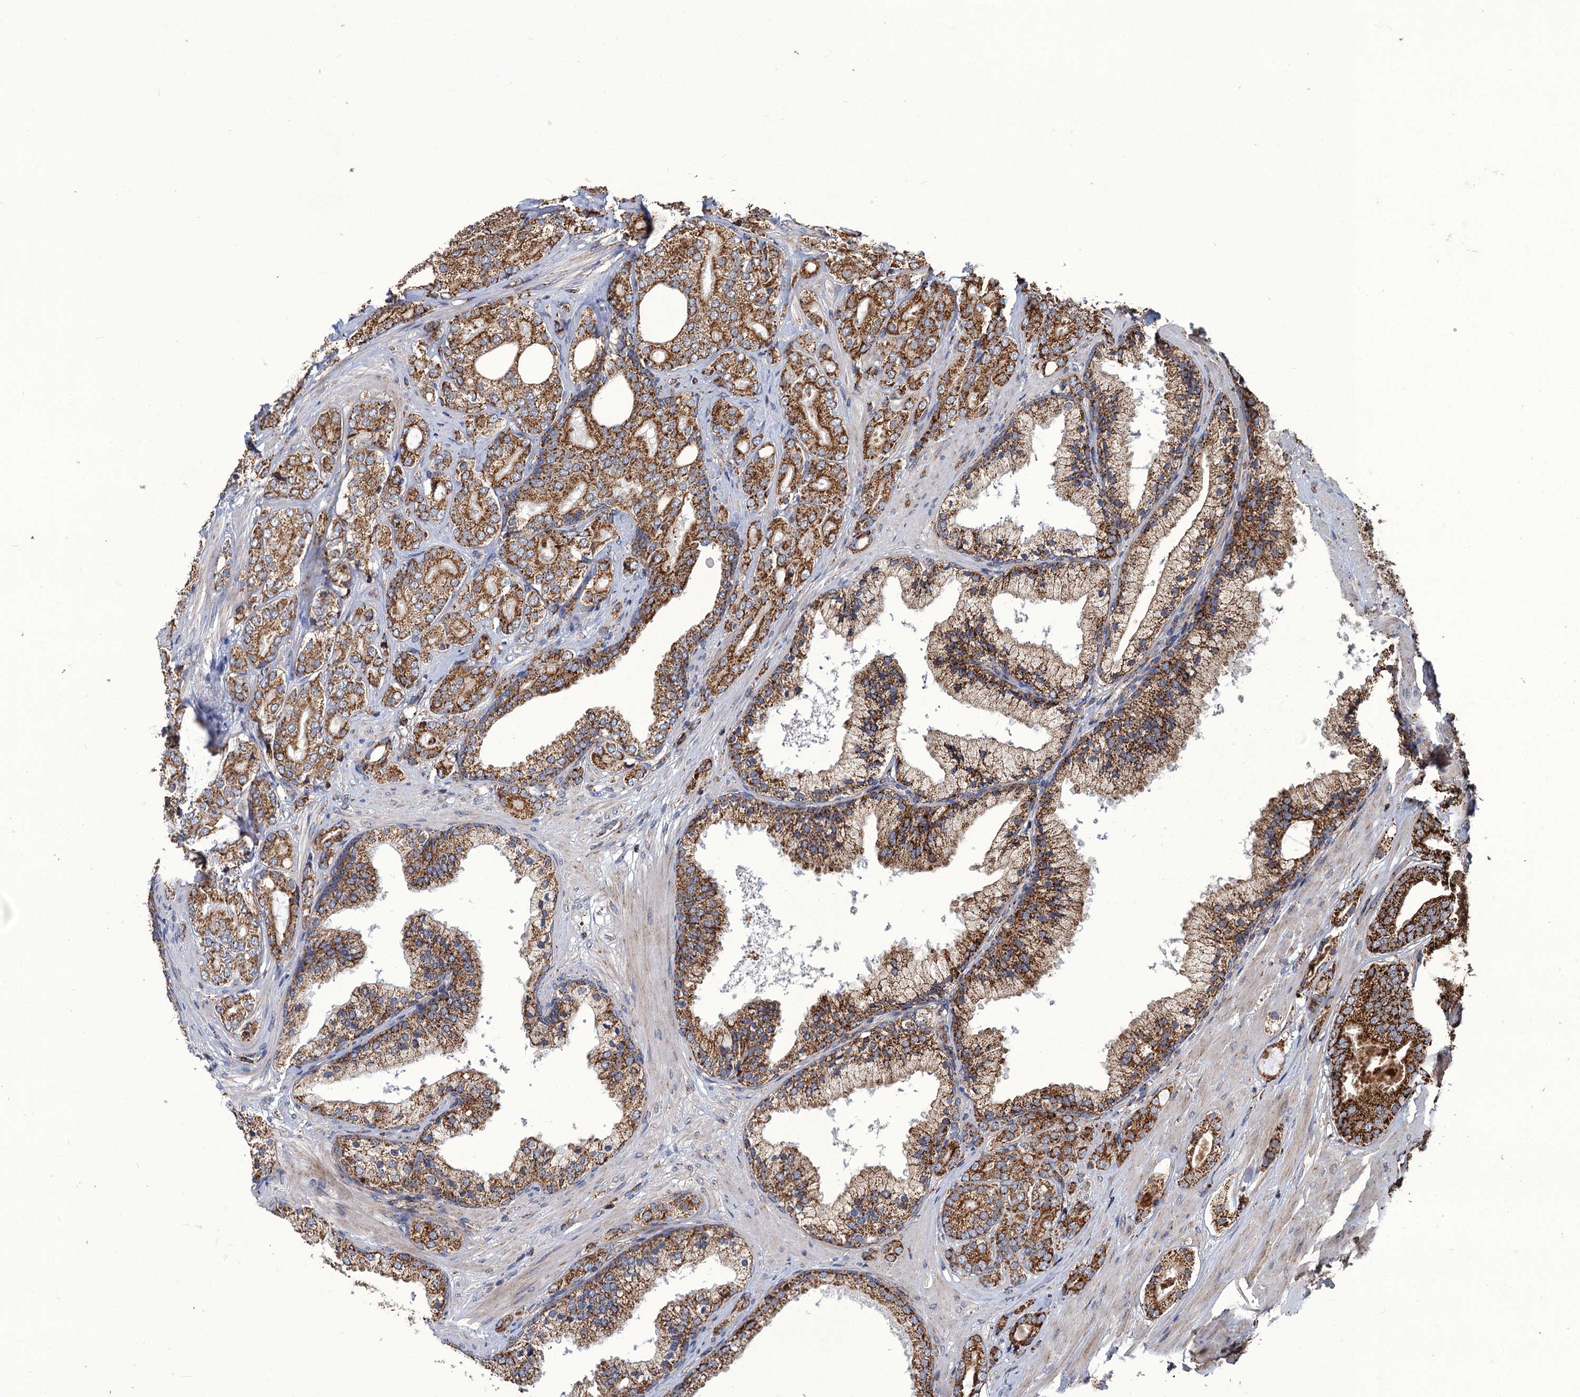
{"staining": {"intensity": "moderate", "quantity": ">75%", "location": "cytoplasmic/membranous"}, "tissue": "prostate cancer", "cell_type": "Tumor cells", "image_type": "cancer", "snomed": [{"axis": "morphology", "description": "Adenocarcinoma, High grade"}, {"axis": "topography", "description": "Prostate"}], "caption": "Immunohistochemical staining of prostate high-grade adenocarcinoma shows moderate cytoplasmic/membranous protein positivity in approximately >75% of tumor cells.", "gene": "APH1A", "patient": {"sex": "male", "age": 60}}